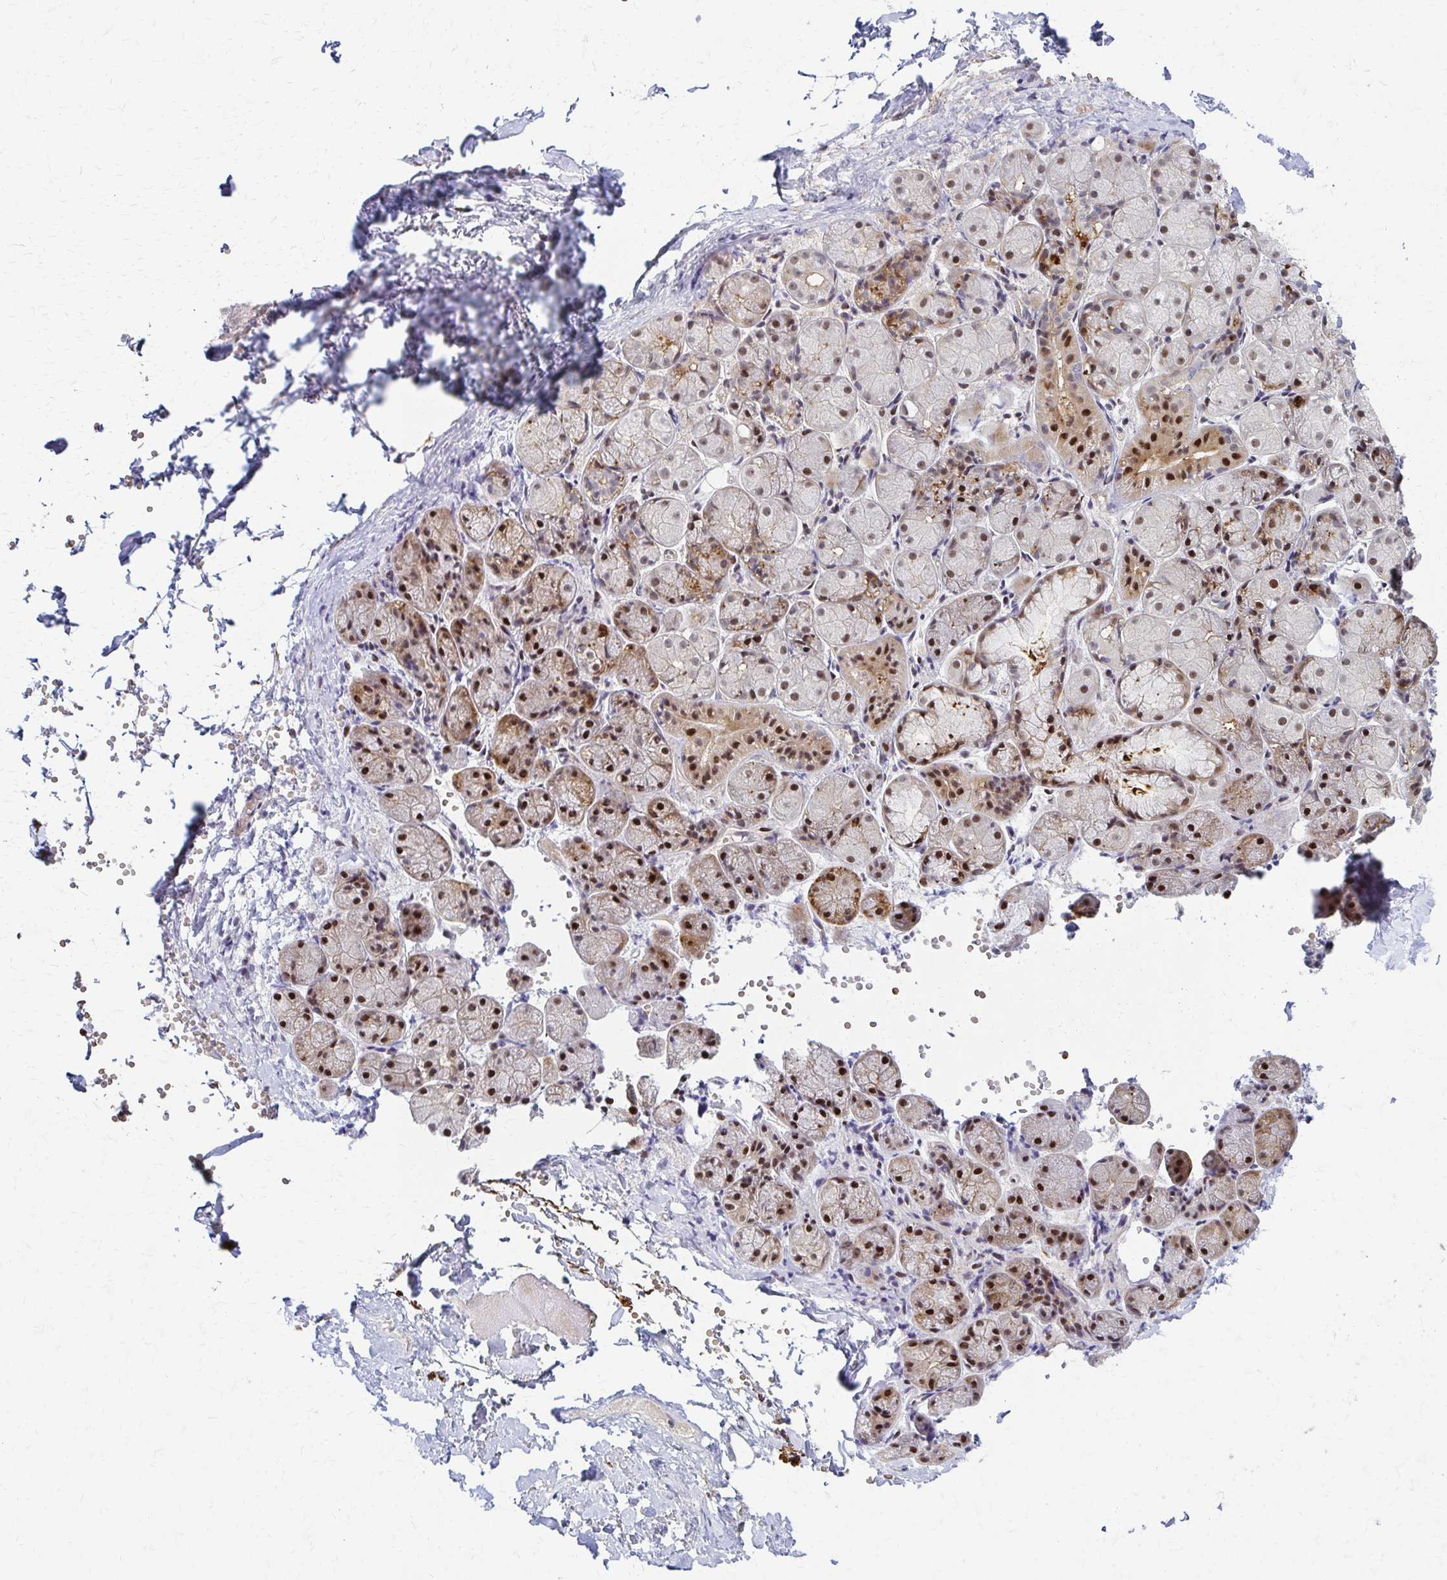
{"staining": {"intensity": "moderate", "quantity": "25%-75%", "location": "nuclear"}, "tissue": "salivary gland", "cell_type": "Glandular cells", "image_type": "normal", "snomed": [{"axis": "morphology", "description": "Normal tissue, NOS"}, {"axis": "topography", "description": "Salivary gland"}], "caption": "A high-resolution histopathology image shows immunohistochemistry staining of unremarkable salivary gland, which exhibits moderate nuclear expression in approximately 25%-75% of glandular cells.", "gene": "PSMD7", "patient": {"sex": "female", "age": 24}}